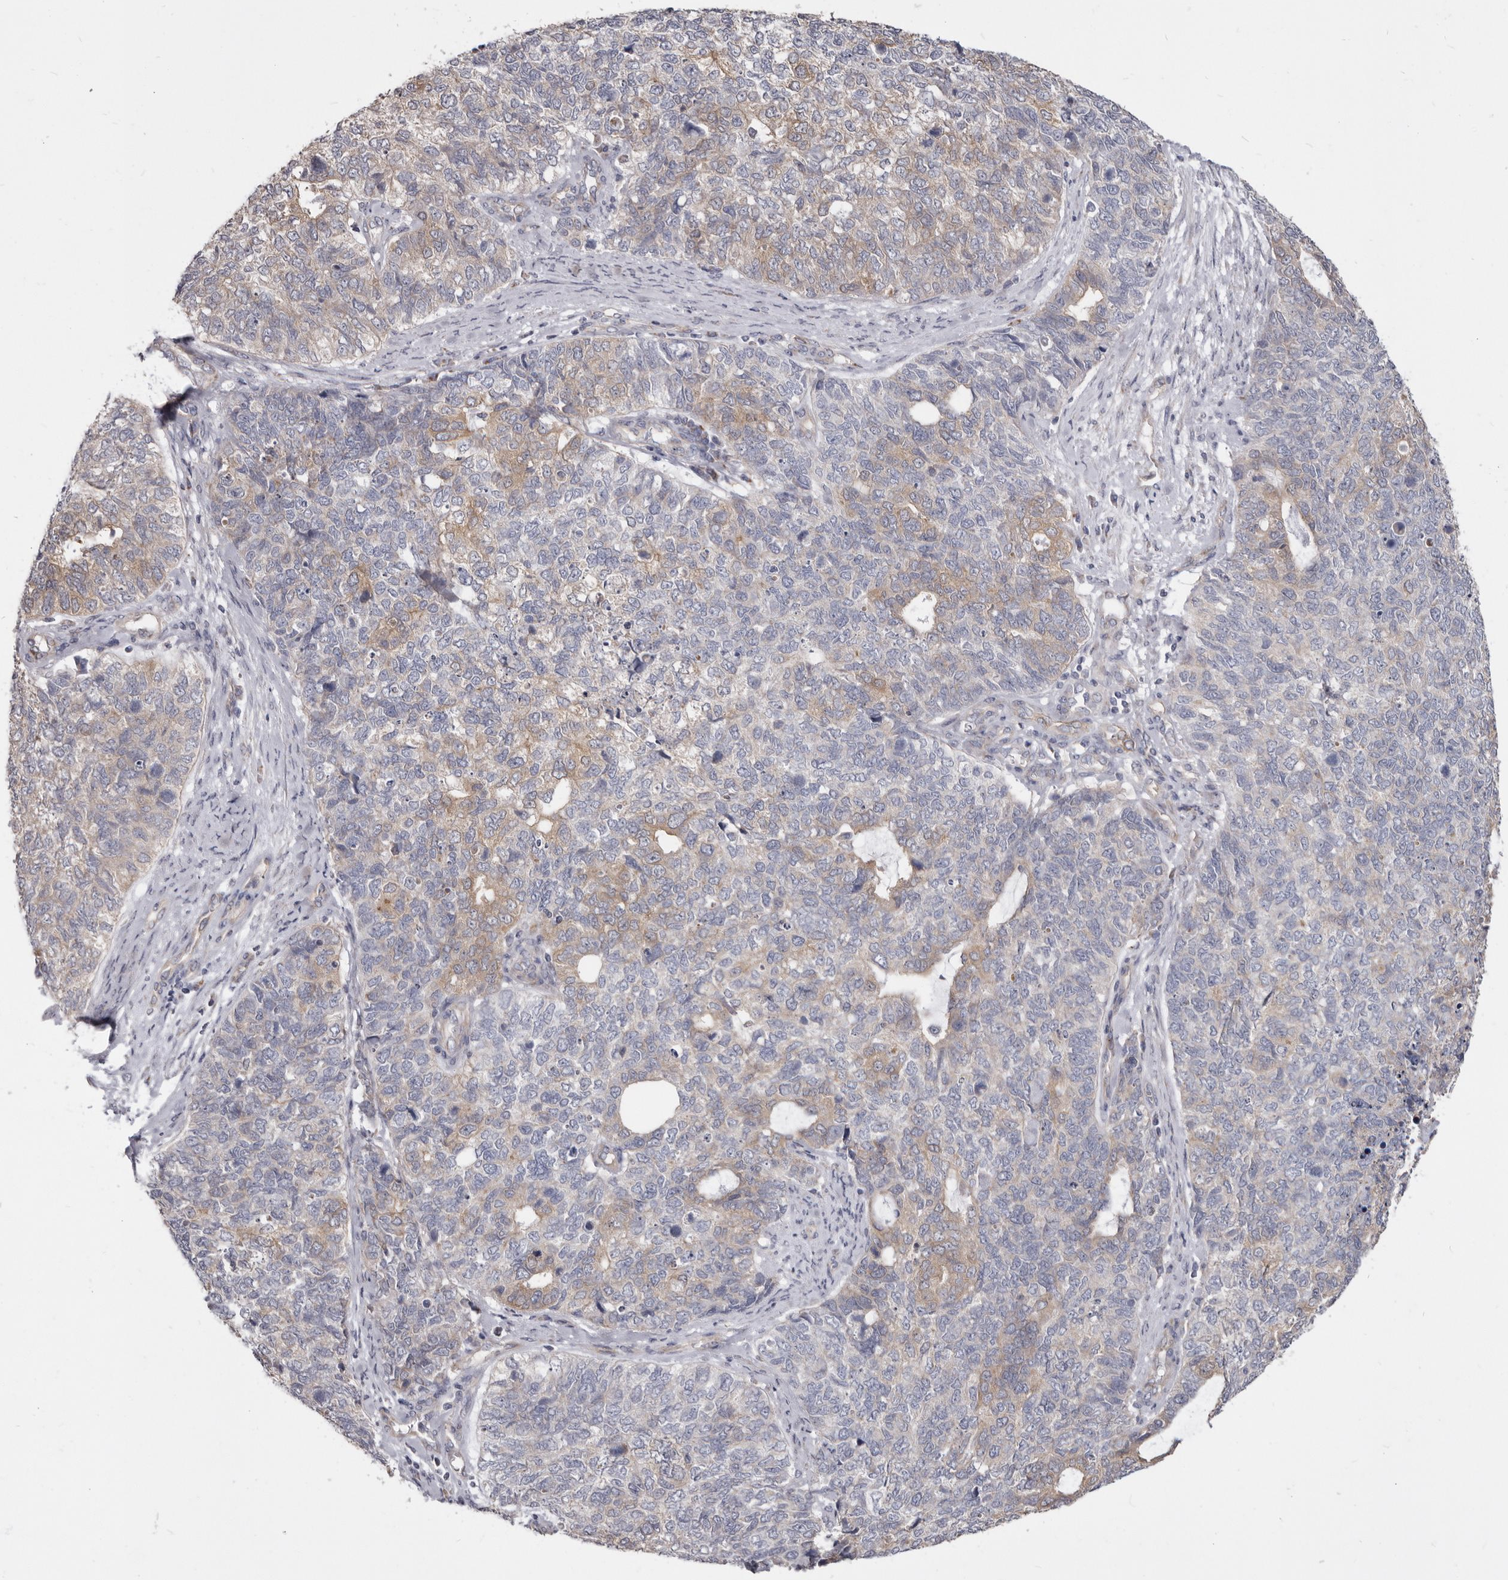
{"staining": {"intensity": "weak", "quantity": "25%-75%", "location": "cytoplasmic/membranous"}, "tissue": "cervical cancer", "cell_type": "Tumor cells", "image_type": "cancer", "snomed": [{"axis": "morphology", "description": "Squamous cell carcinoma, NOS"}, {"axis": "topography", "description": "Cervix"}], "caption": "Approximately 25%-75% of tumor cells in cervical cancer (squamous cell carcinoma) reveal weak cytoplasmic/membranous protein positivity as visualized by brown immunohistochemical staining.", "gene": "FMO2", "patient": {"sex": "female", "age": 63}}